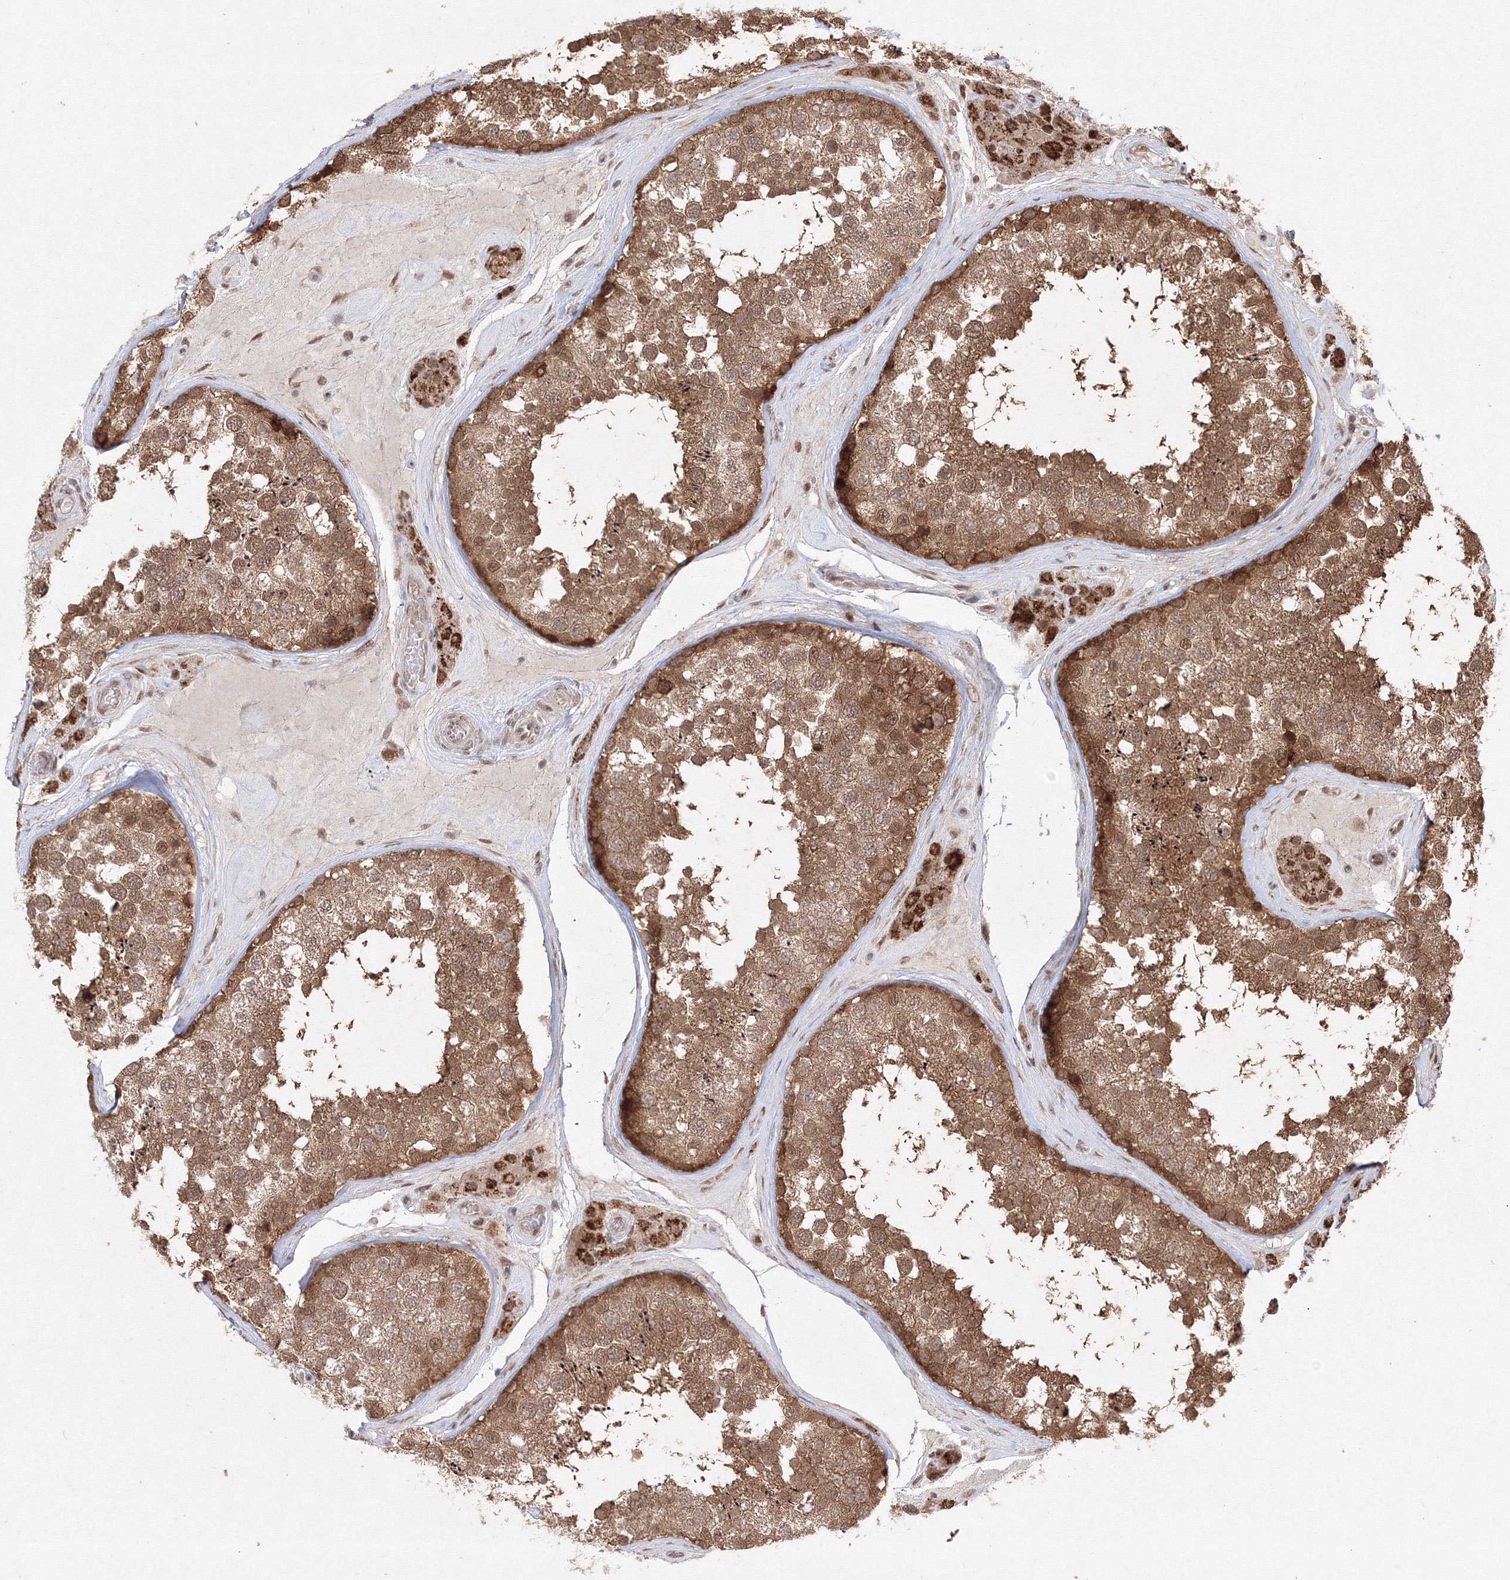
{"staining": {"intensity": "moderate", "quantity": ">75%", "location": "cytoplasmic/membranous,nuclear"}, "tissue": "testis", "cell_type": "Cells in seminiferous ducts", "image_type": "normal", "snomed": [{"axis": "morphology", "description": "Normal tissue, NOS"}, {"axis": "topography", "description": "Testis"}], "caption": "IHC staining of benign testis, which displays medium levels of moderate cytoplasmic/membranous,nuclear positivity in about >75% of cells in seminiferous ducts indicating moderate cytoplasmic/membranous,nuclear protein expression. The staining was performed using DAB (brown) for protein detection and nuclei were counterstained in hematoxylin (blue).", "gene": "COPS4", "patient": {"sex": "male", "age": 46}}